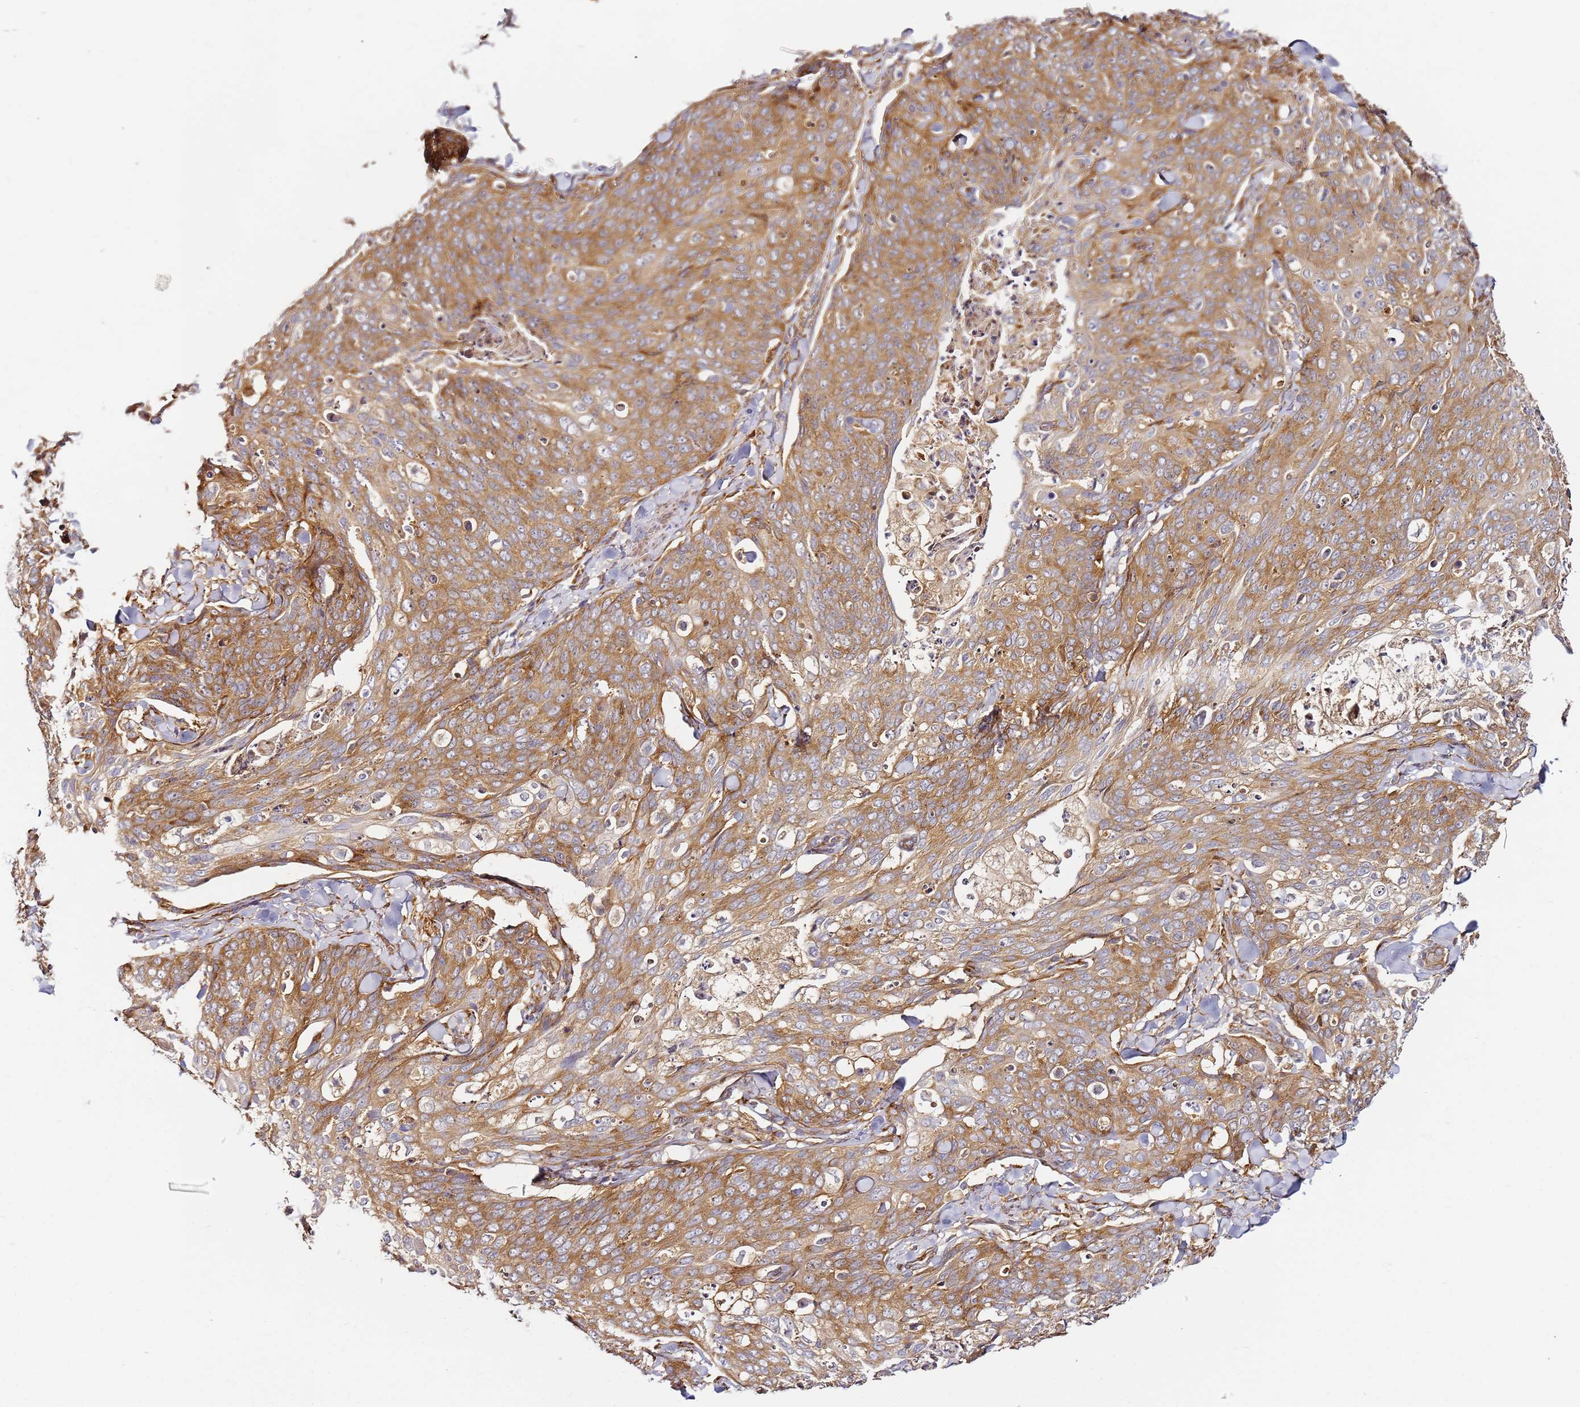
{"staining": {"intensity": "moderate", "quantity": ">75%", "location": "cytoplasmic/membranous"}, "tissue": "skin cancer", "cell_type": "Tumor cells", "image_type": "cancer", "snomed": [{"axis": "morphology", "description": "Squamous cell carcinoma, NOS"}, {"axis": "topography", "description": "Skin"}, {"axis": "topography", "description": "Vulva"}], "caption": "Immunohistochemistry (IHC) staining of skin cancer (squamous cell carcinoma), which reveals medium levels of moderate cytoplasmic/membranous expression in approximately >75% of tumor cells indicating moderate cytoplasmic/membranous protein positivity. The staining was performed using DAB (3,3'-diaminobenzidine) (brown) for protein detection and nuclei were counterstained in hematoxylin (blue).", "gene": "RPS3A", "patient": {"sex": "female", "age": 85}}